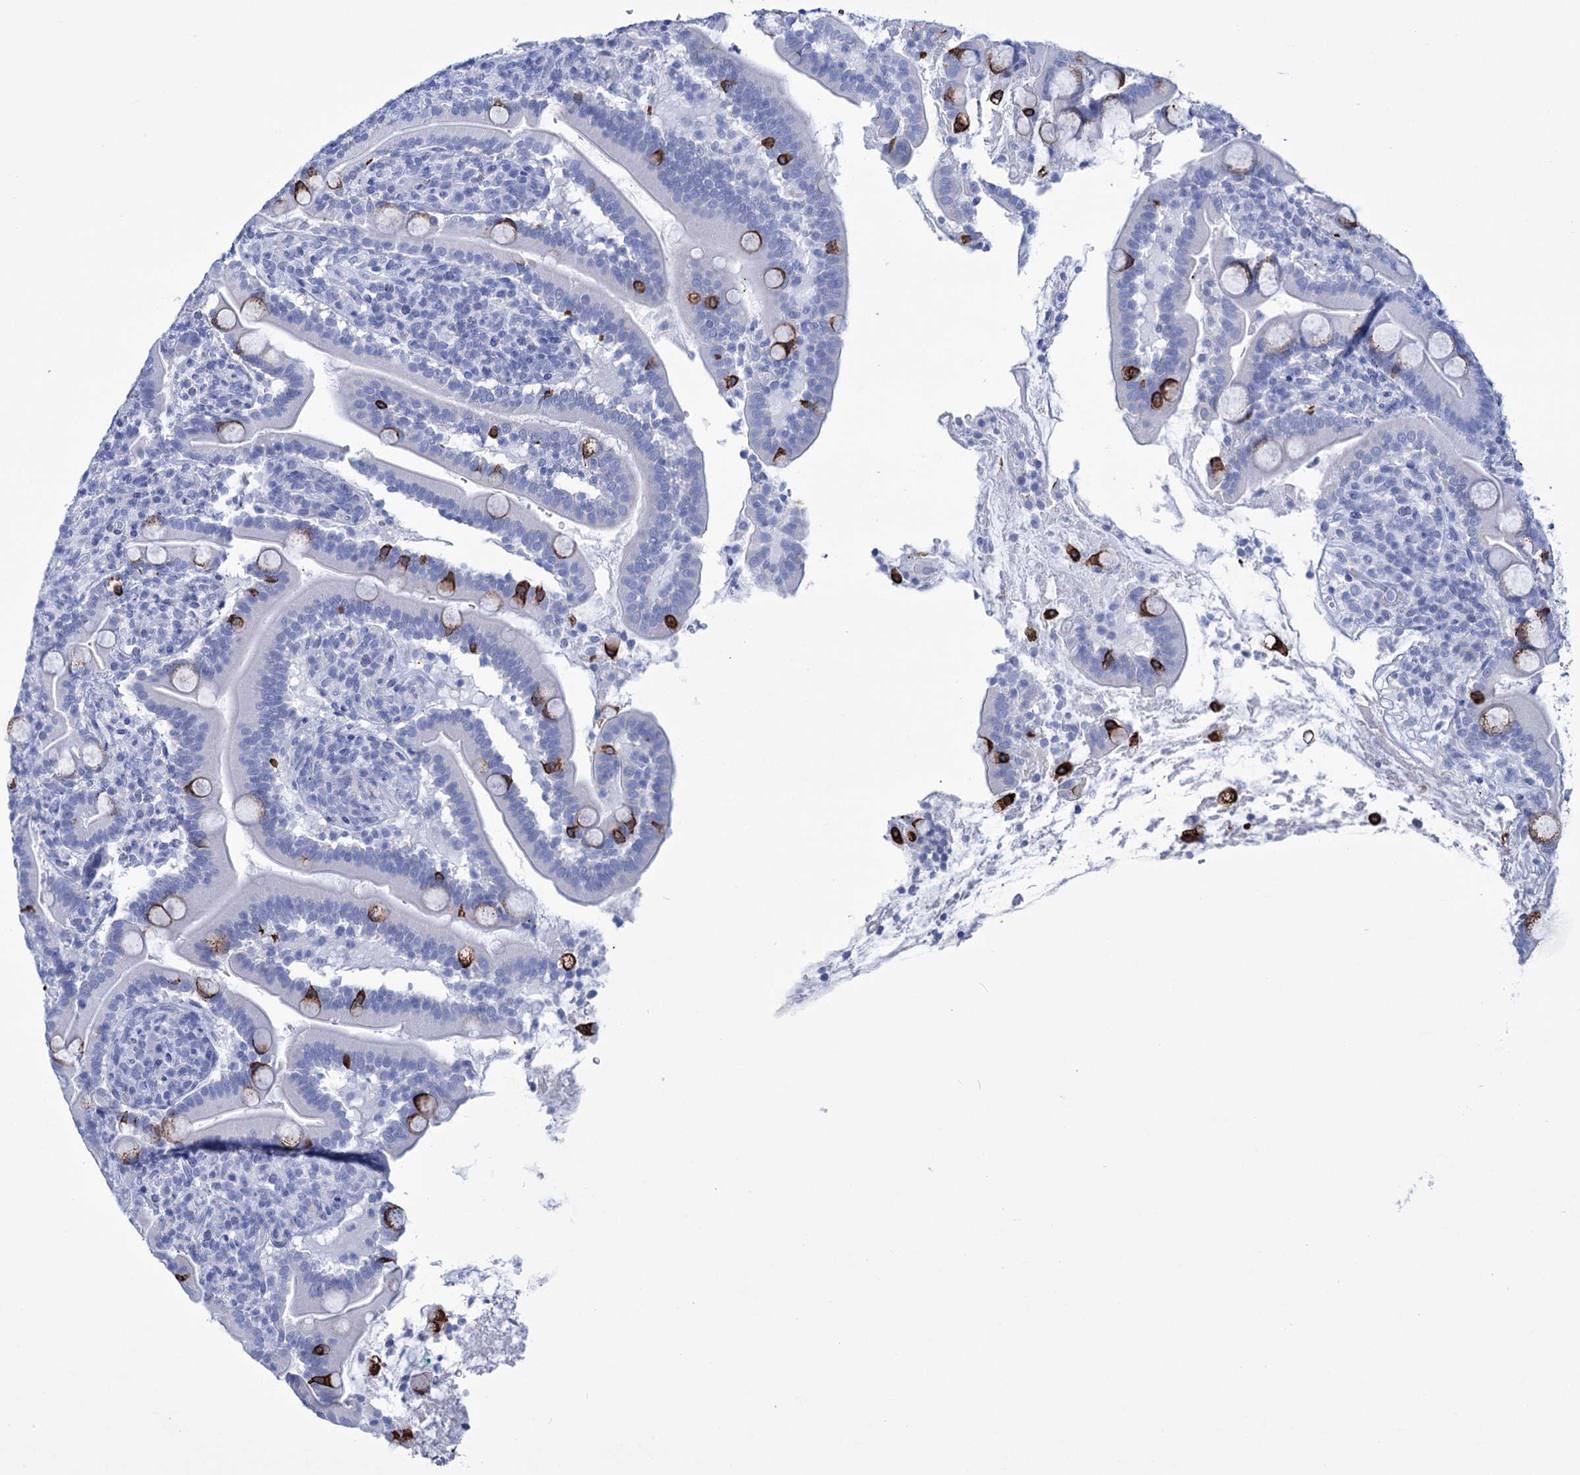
{"staining": {"intensity": "strong", "quantity": "<25%", "location": "cytoplasmic/membranous"}, "tissue": "duodenum", "cell_type": "Glandular cells", "image_type": "normal", "snomed": [{"axis": "morphology", "description": "Normal tissue, NOS"}, {"axis": "topography", "description": "Duodenum"}], "caption": "Protein analysis of unremarkable duodenum reveals strong cytoplasmic/membranous positivity in about <25% of glandular cells. (Stains: DAB in brown, nuclei in blue, Microscopy: brightfield microscopy at high magnification).", "gene": "FBXW12", "patient": {"sex": "male", "age": 35}}